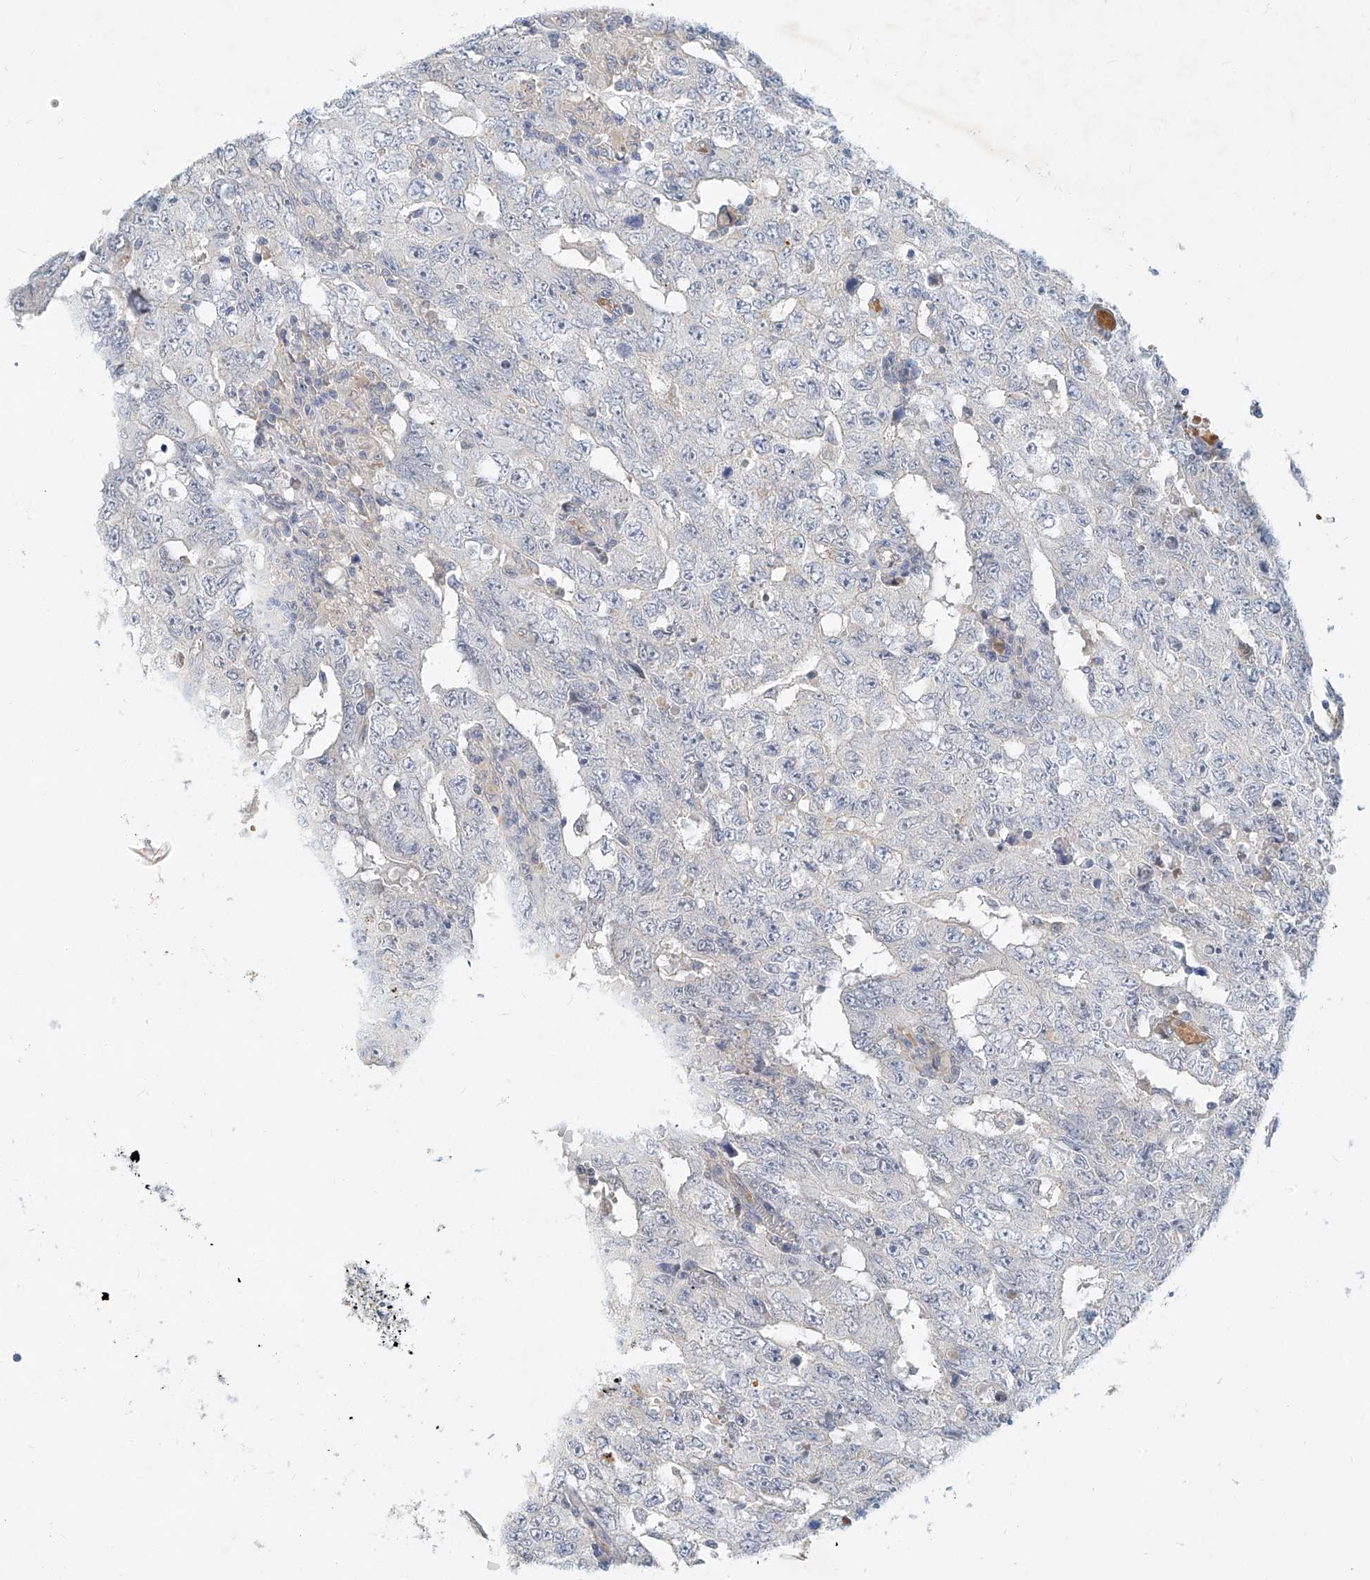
{"staining": {"intensity": "negative", "quantity": "none", "location": "none"}, "tissue": "testis cancer", "cell_type": "Tumor cells", "image_type": "cancer", "snomed": [{"axis": "morphology", "description": "Carcinoma, Embryonal, NOS"}, {"axis": "topography", "description": "Testis"}], "caption": "IHC image of neoplastic tissue: human testis cancer (embryonal carcinoma) stained with DAB (3,3'-diaminobenzidine) exhibits no significant protein expression in tumor cells.", "gene": "SYTL3", "patient": {"sex": "male", "age": 26}}